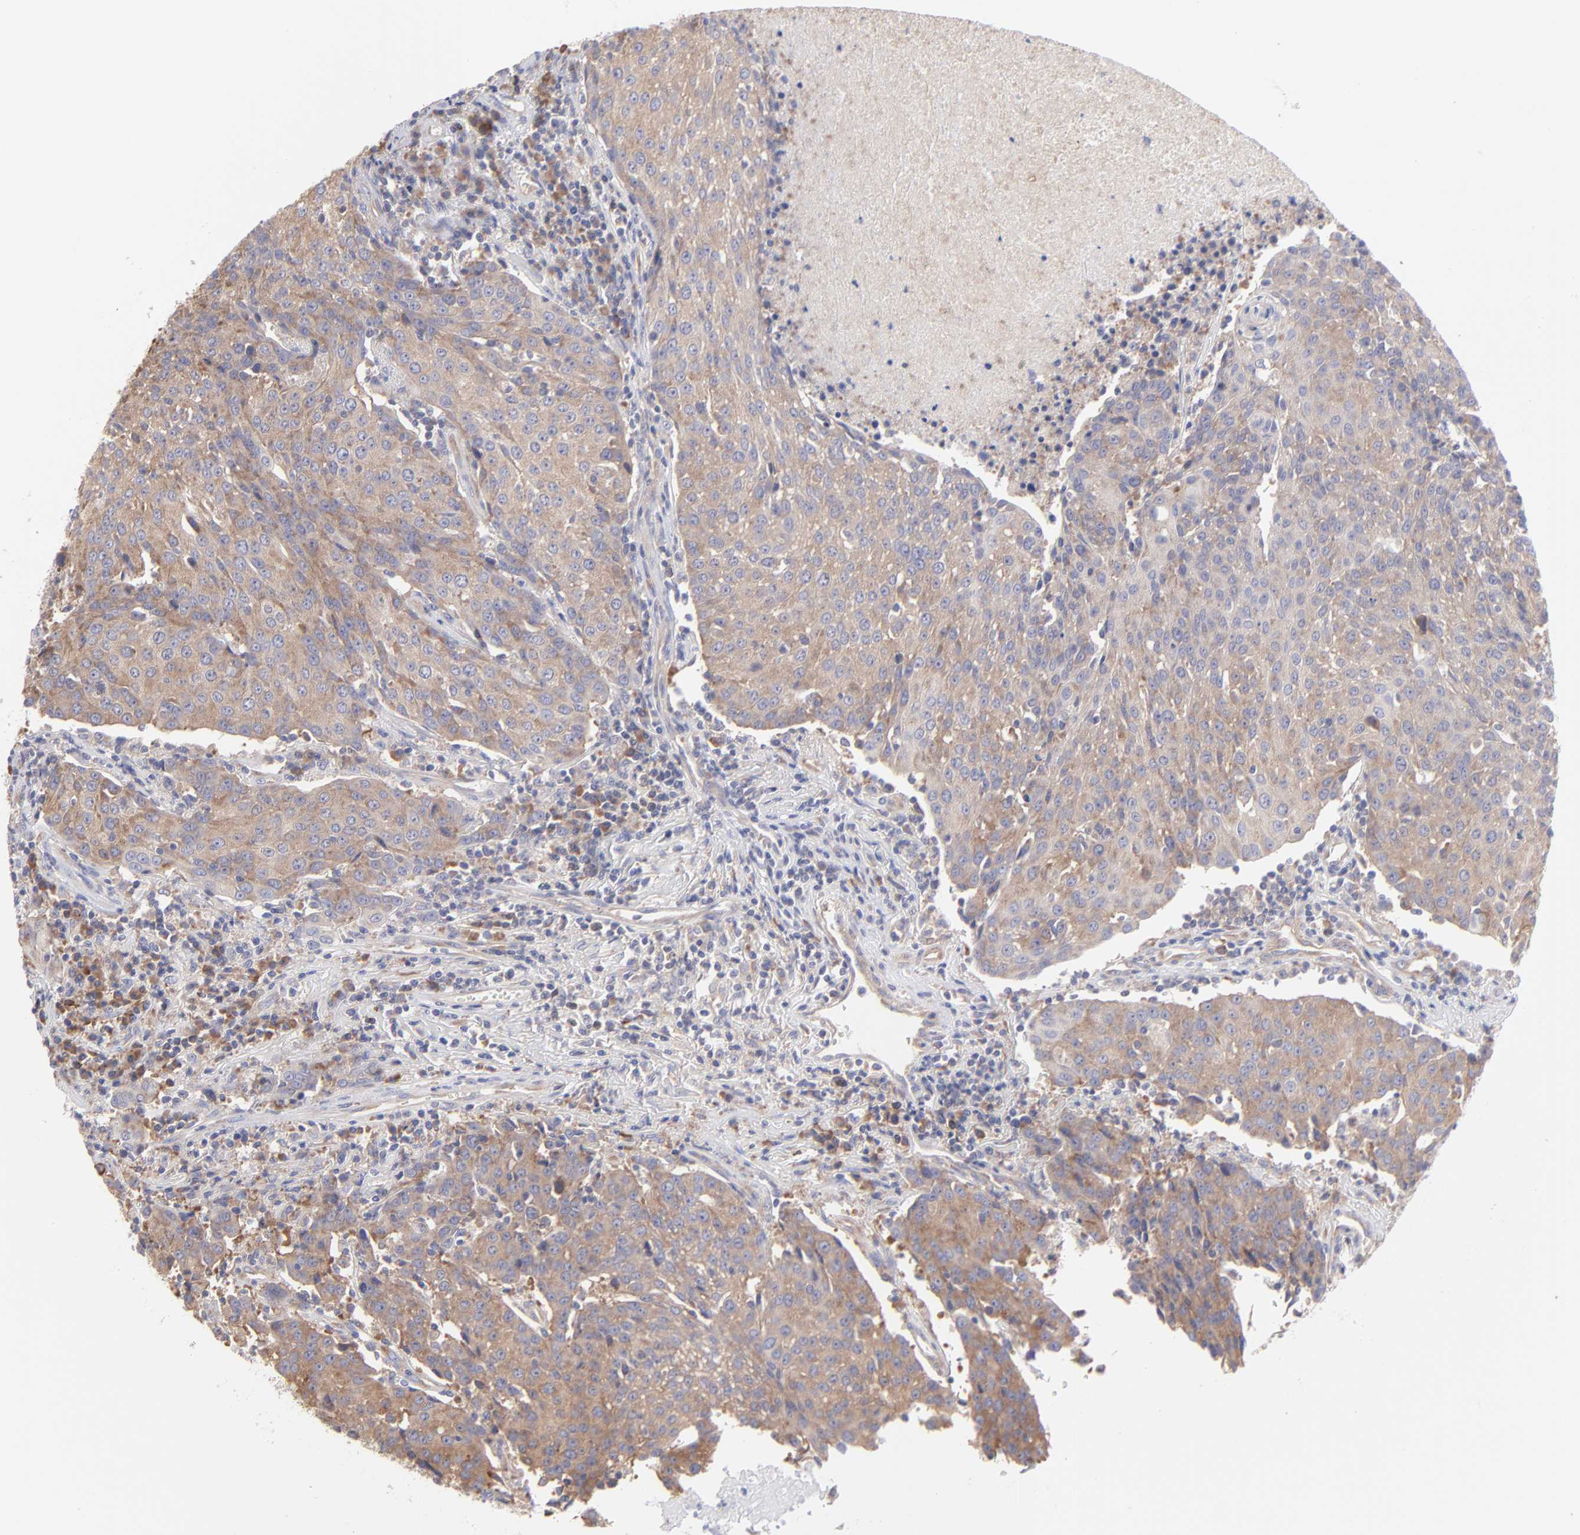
{"staining": {"intensity": "weak", "quantity": ">75%", "location": "cytoplasmic/membranous"}, "tissue": "urothelial cancer", "cell_type": "Tumor cells", "image_type": "cancer", "snomed": [{"axis": "morphology", "description": "Urothelial carcinoma, High grade"}, {"axis": "topography", "description": "Urinary bladder"}], "caption": "Weak cytoplasmic/membranous protein staining is appreciated in about >75% of tumor cells in urothelial cancer.", "gene": "RPLP0", "patient": {"sex": "female", "age": 85}}